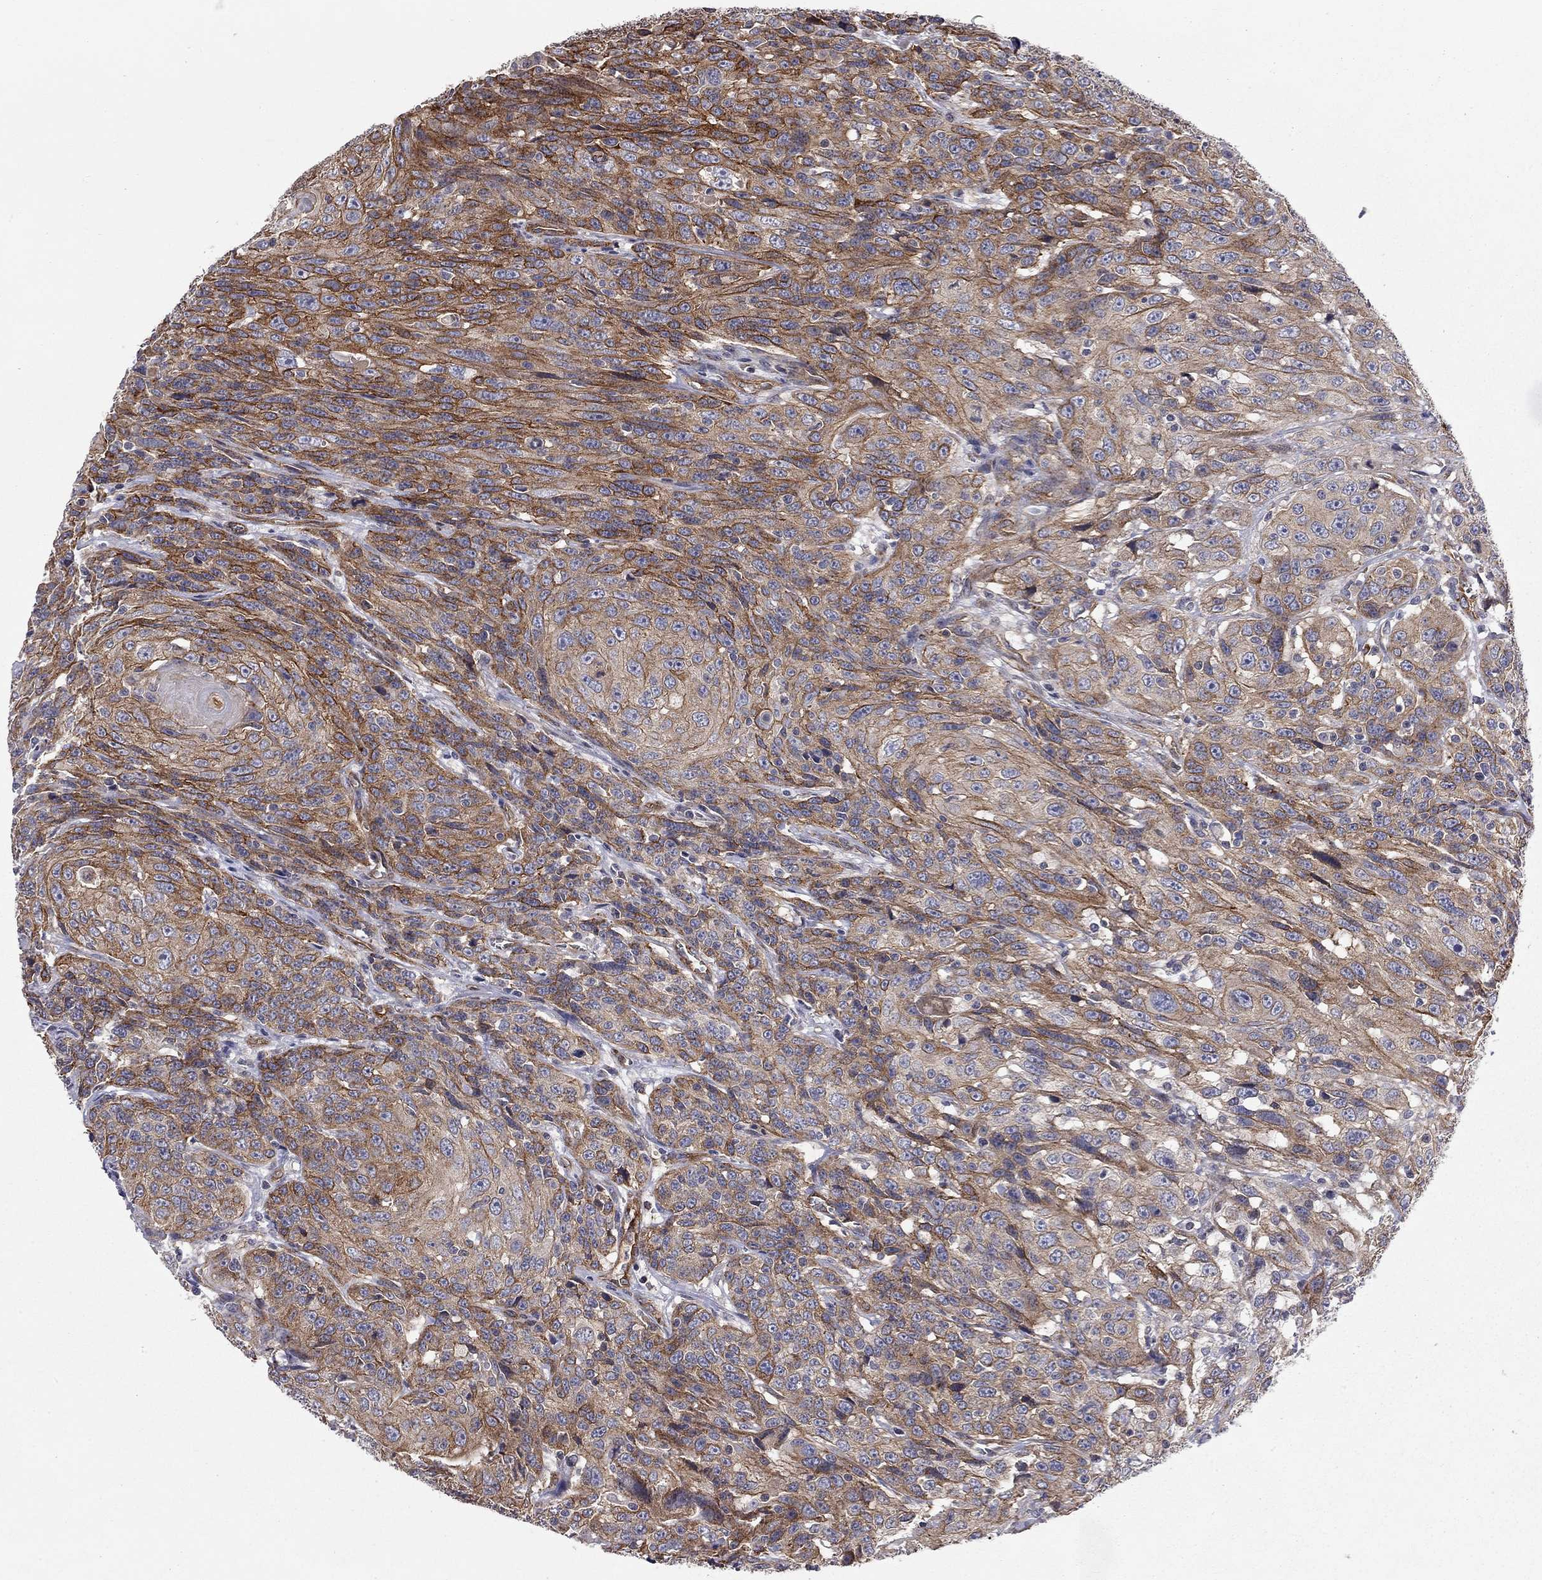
{"staining": {"intensity": "moderate", "quantity": "25%-75%", "location": "cytoplasmic/membranous"}, "tissue": "urothelial cancer", "cell_type": "Tumor cells", "image_type": "cancer", "snomed": [{"axis": "morphology", "description": "Urothelial carcinoma, NOS"}, {"axis": "morphology", "description": "Urothelial carcinoma, High grade"}, {"axis": "topography", "description": "Urinary bladder"}], "caption": "Approximately 25%-75% of tumor cells in human urothelial cancer show moderate cytoplasmic/membranous protein positivity as visualized by brown immunohistochemical staining.", "gene": "RASEF", "patient": {"sex": "female", "age": 73}}